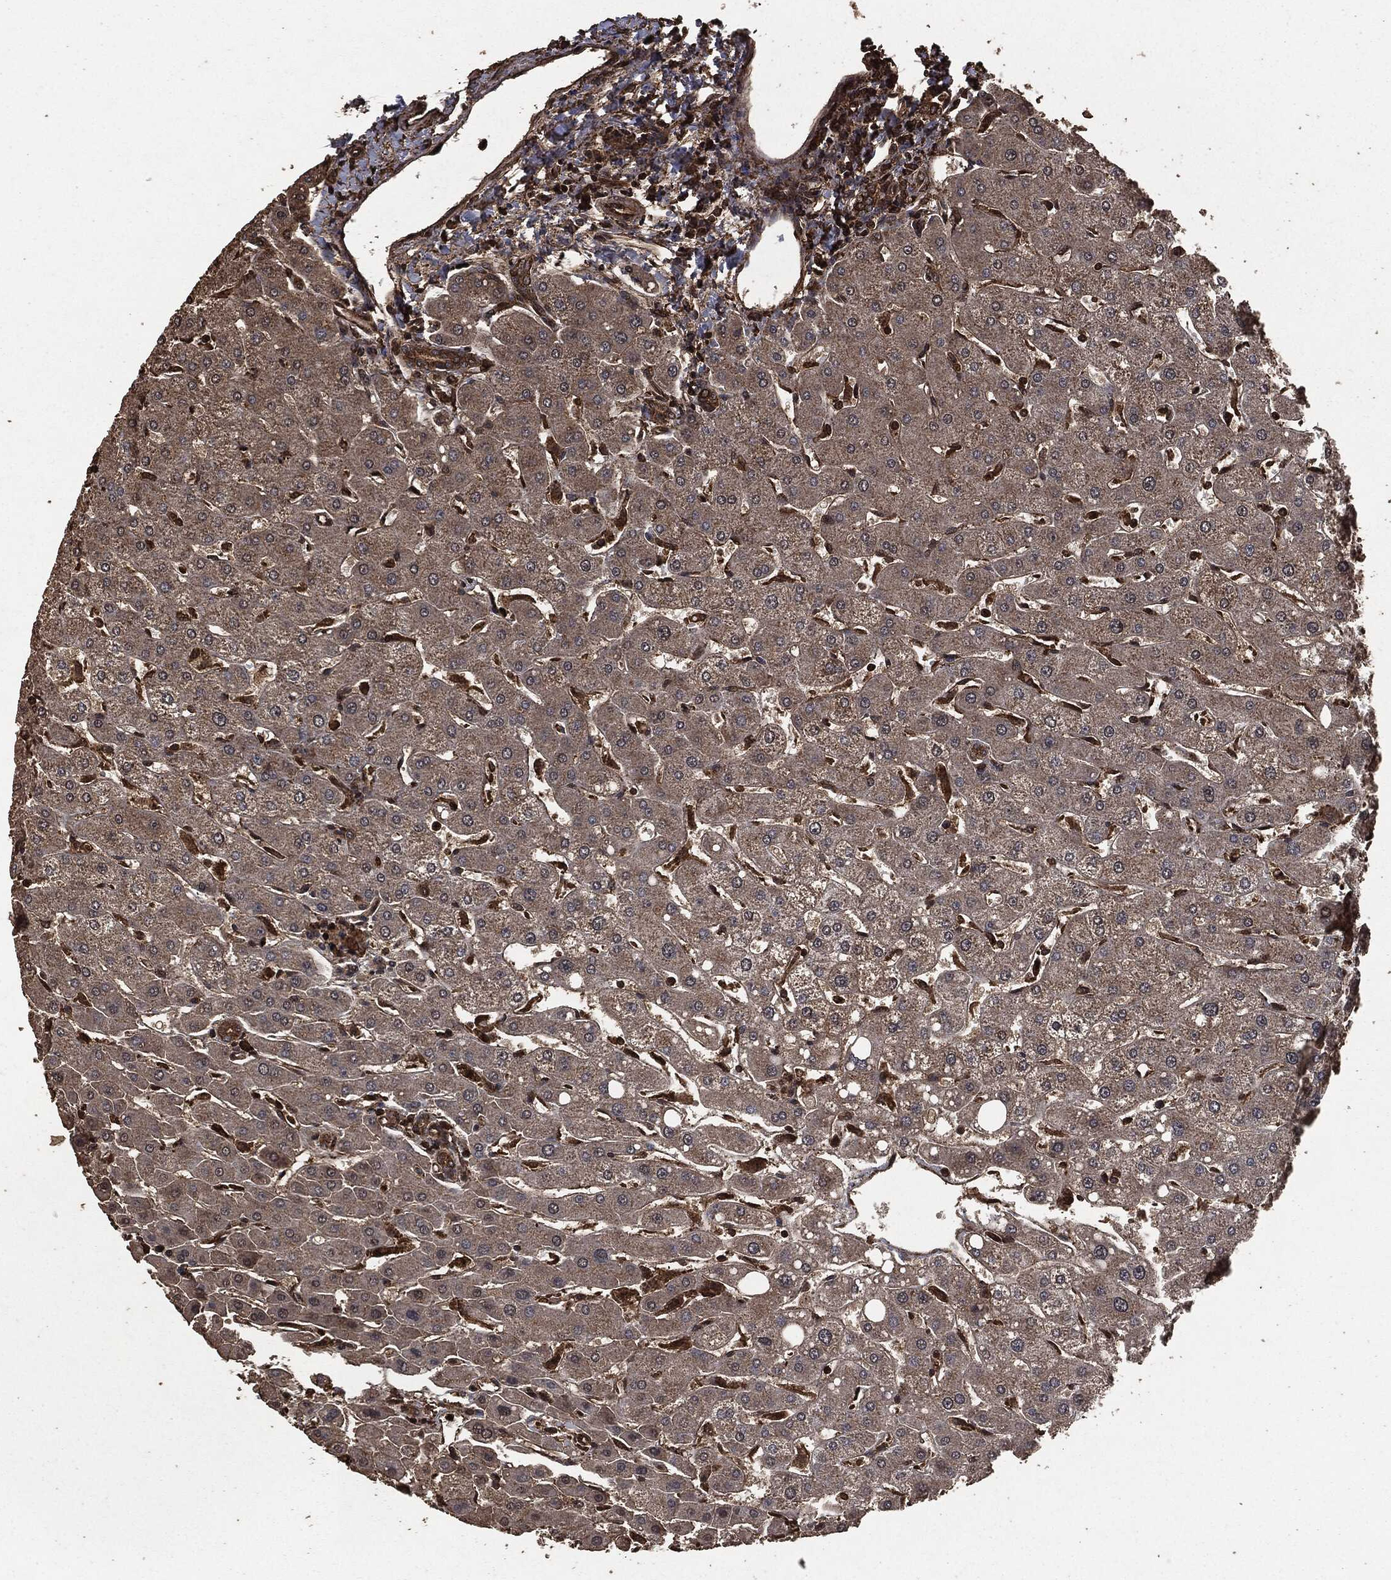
{"staining": {"intensity": "strong", "quantity": ">75%", "location": "cytoplasmic/membranous"}, "tissue": "liver", "cell_type": "Cholangiocytes", "image_type": "normal", "snomed": [{"axis": "morphology", "description": "Normal tissue, NOS"}, {"axis": "topography", "description": "Liver"}], "caption": "Immunohistochemical staining of unremarkable human liver reveals strong cytoplasmic/membranous protein positivity in approximately >75% of cholangiocytes.", "gene": "HRAS", "patient": {"sex": "male", "age": 67}}